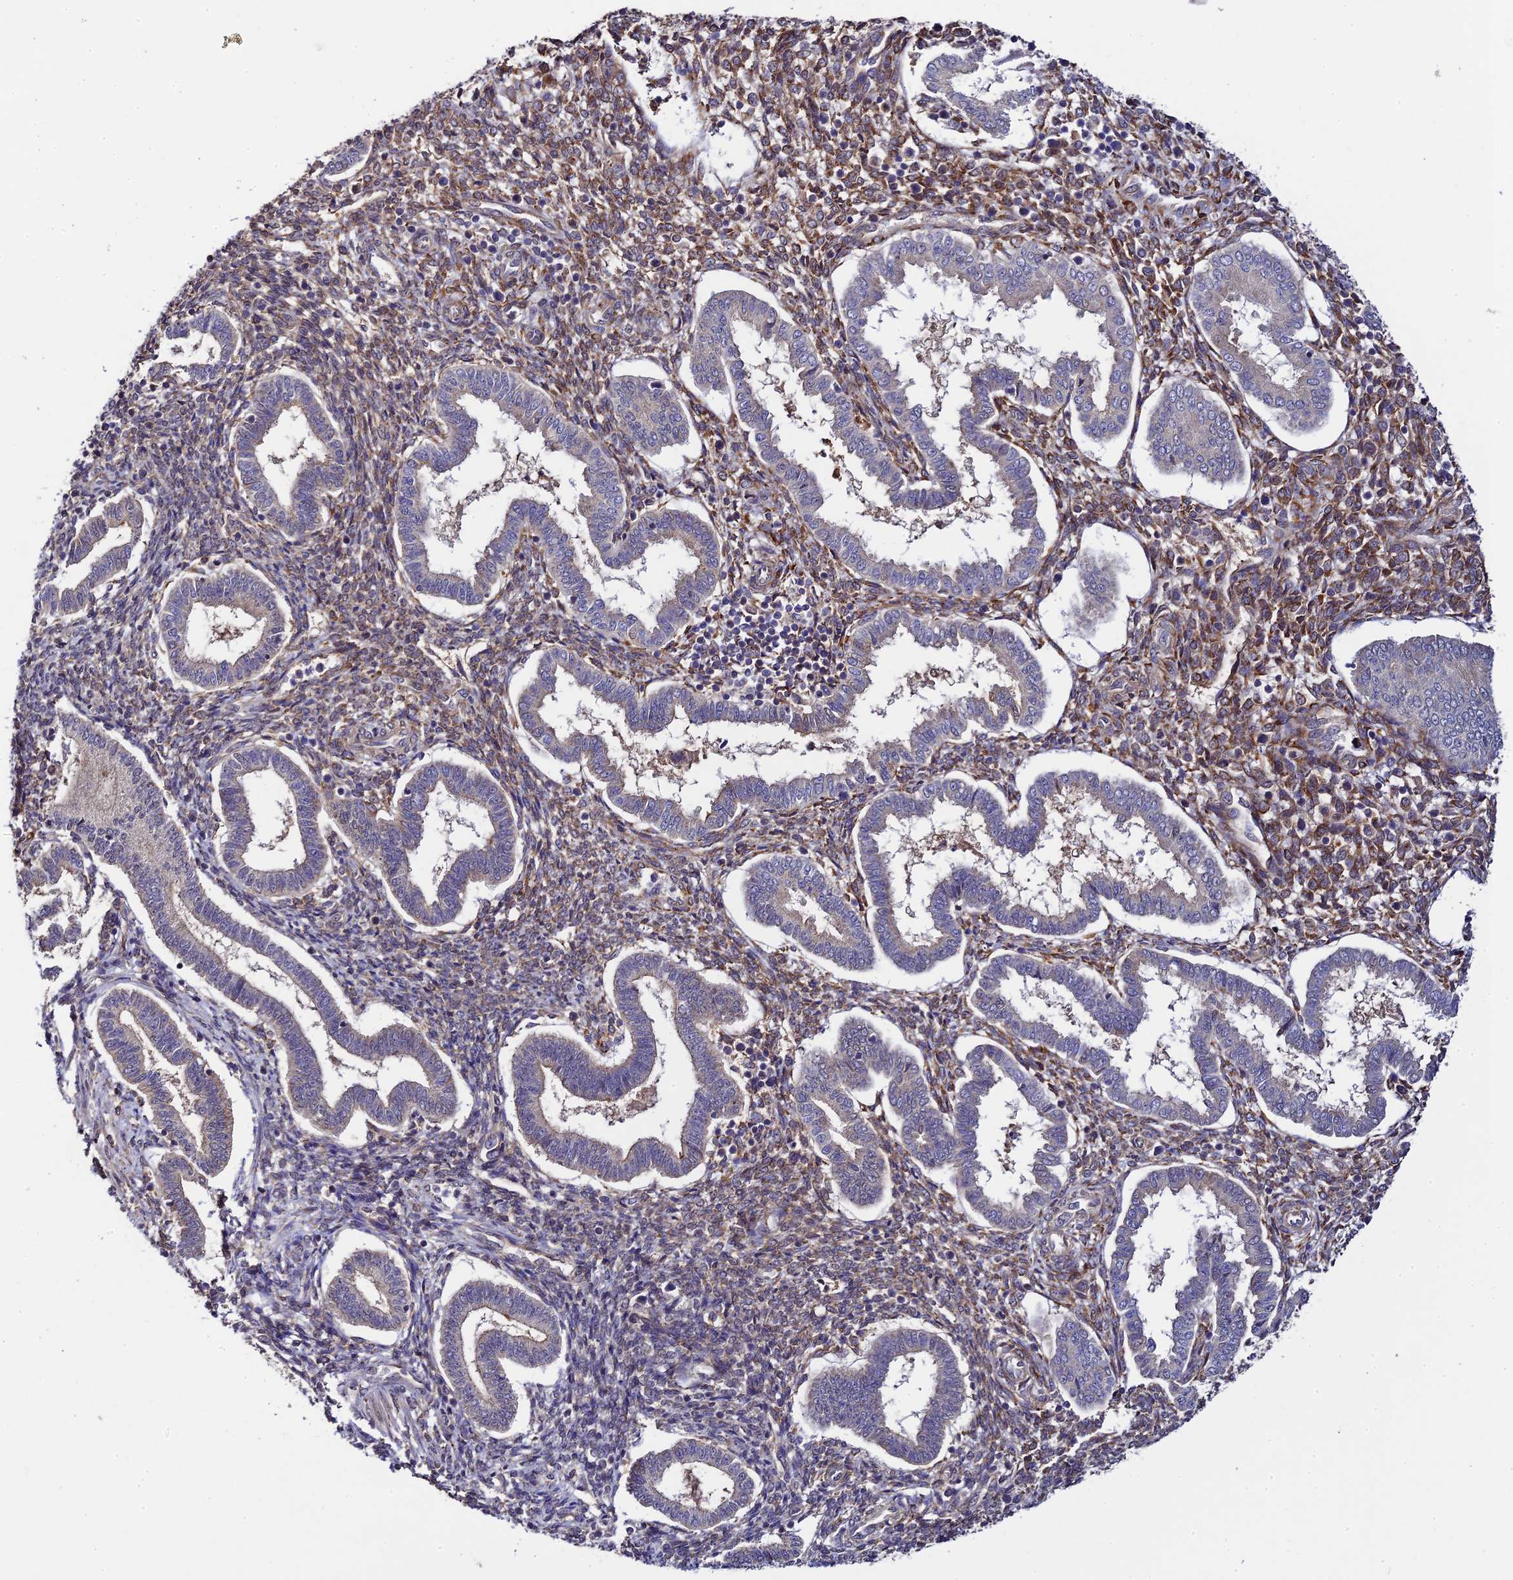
{"staining": {"intensity": "strong", "quantity": "25%-75%", "location": "cytoplasmic/membranous"}, "tissue": "endometrium", "cell_type": "Cells in endometrial stroma", "image_type": "normal", "snomed": [{"axis": "morphology", "description": "Normal tissue, NOS"}, {"axis": "topography", "description": "Endometrium"}], "caption": "Immunohistochemistry image of normal endometrium: human endometrium stained using immunohistochemistry (IHC) demonstrates high levels of strong protein expression localized specifically in the cytoplasmic/membranous of cells in endometrial stroma, appearing as a cytoplasmic/membranous brown color.", "gene": "P3H3", "patient": {"sex": "female", "age": 24}}